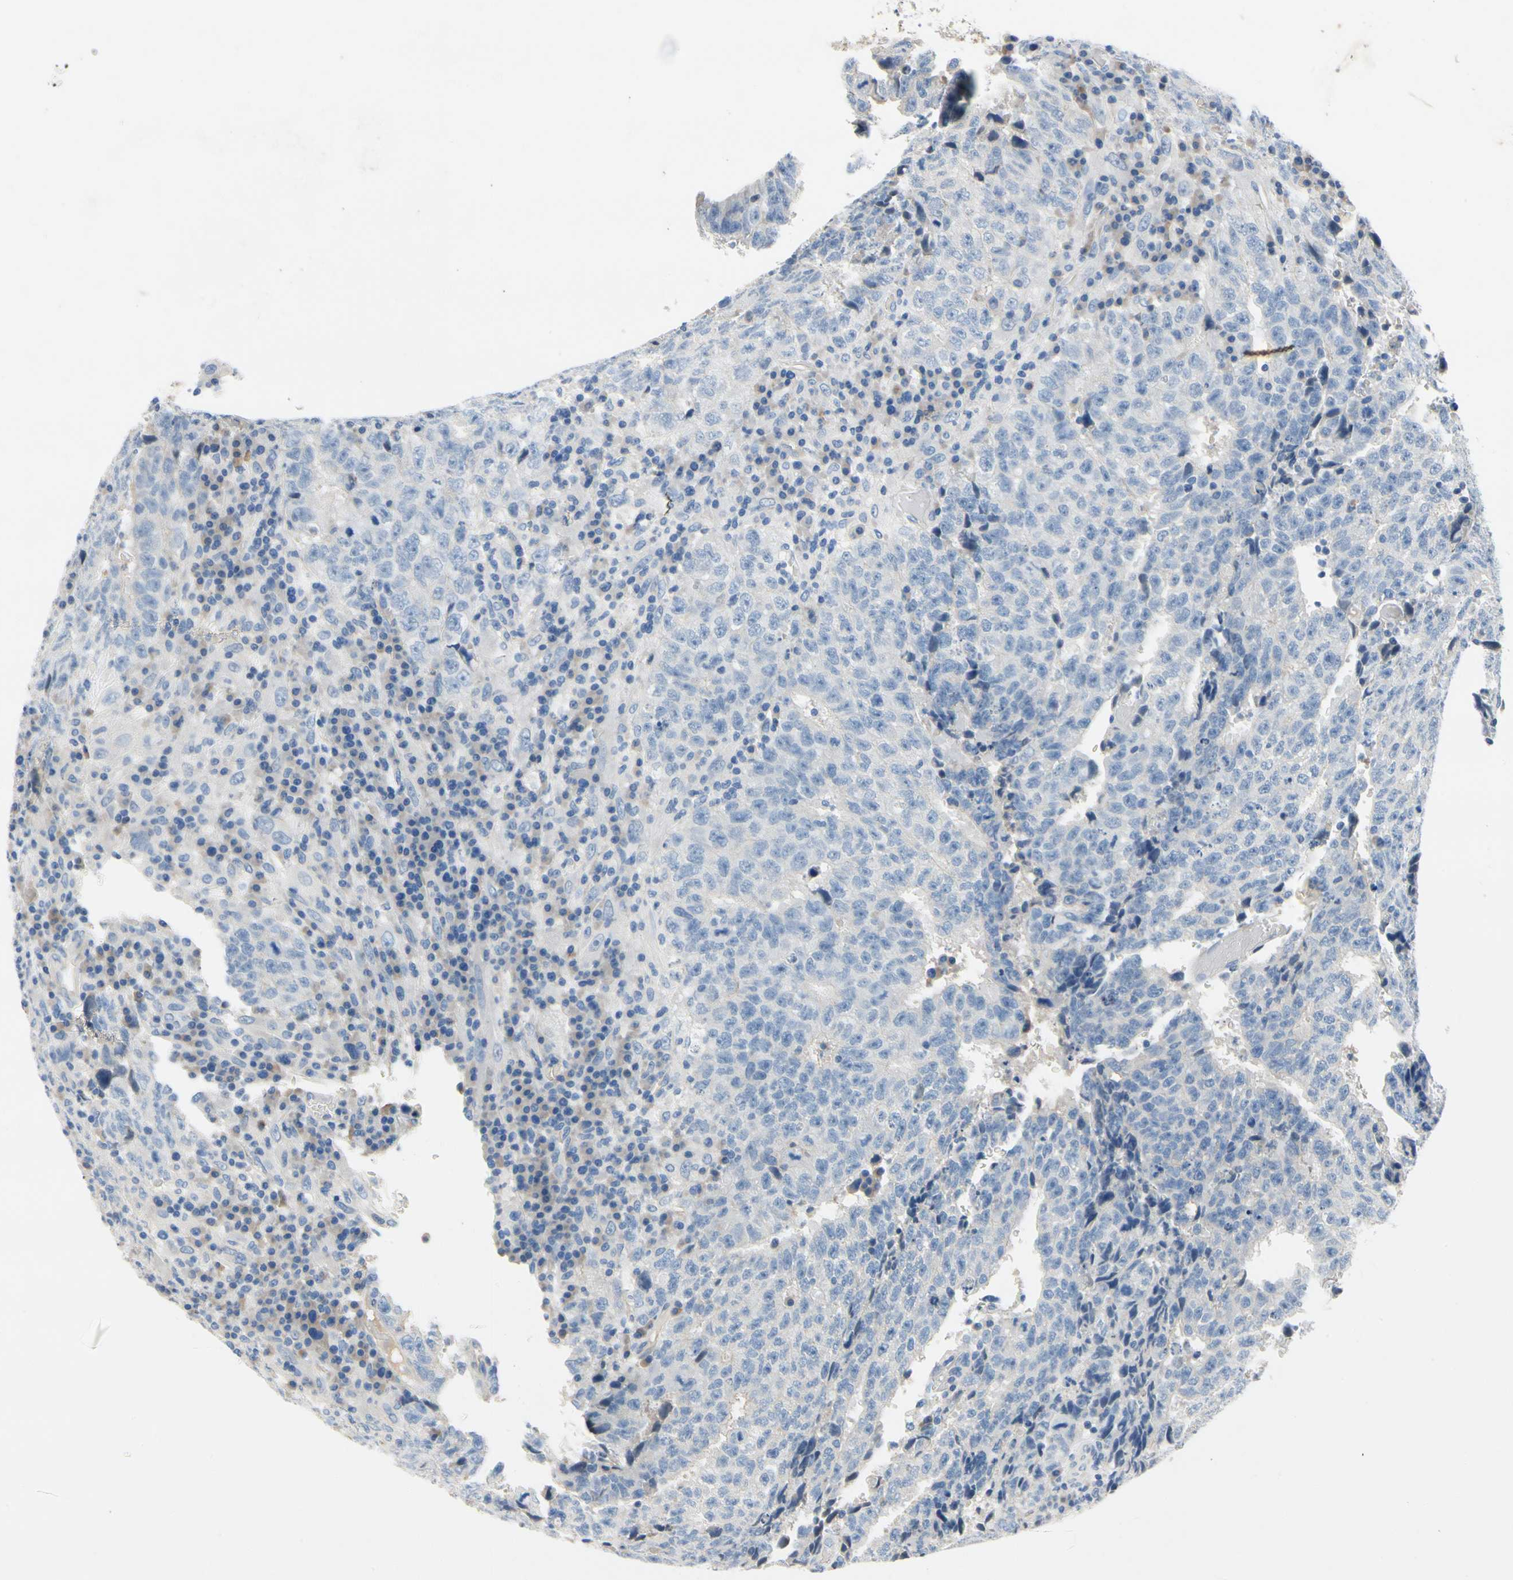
{"staining": {"intensity": "negative", "quantity": "none", "location": "none"}, "tissue": "testis cancer", "cell_type": "Tumor cells", "image_type": "cancer", "snomed": [{"axis": "morphology", "description": "Necrosis, NOS"}, {"axis": "morphology", "description": "Carcinoma, Embryonal, NOS"}, {"axis": "topography", "description": "Testis"}], "caption": "Protein analysis of testis cancer (embryonal carcinoma) shows no significant expression in tumor cells.", "gene": "CA14", "patient": {"sex": "male", "age": 19}}